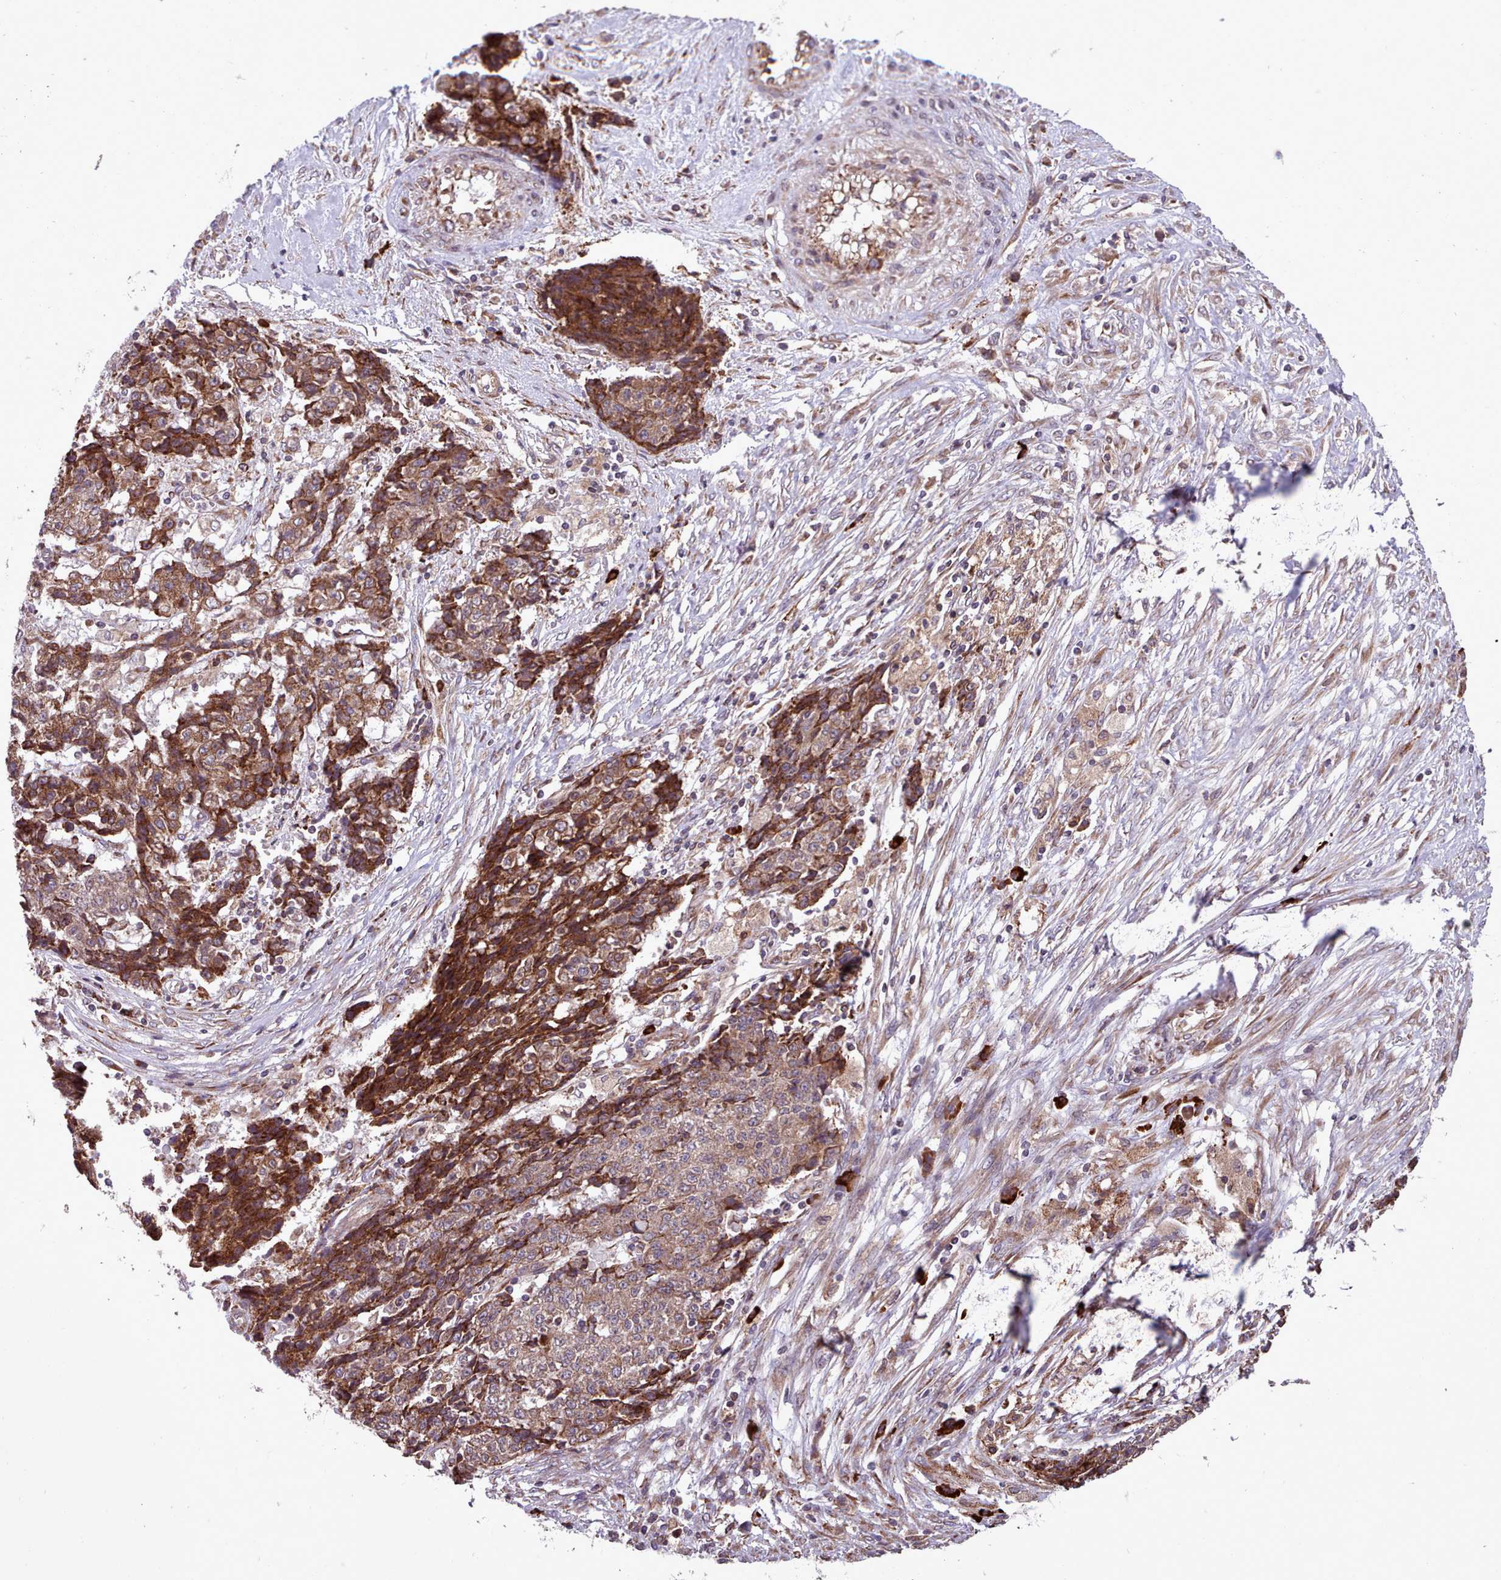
{"staining": {"intensity": "strong", "quantity": ">75%", "location": "cytoplasmic/membranous"}, "tissue": "ovarian cancer", "cell_type": "Tumor cells", "image_type": "cancer", "snomed": [{"axis": "morphology", "description": "Carcinoma, endometroid"}, {"axis": "topography", "description": "Ovary"}], "caption": "Immunohistochemistry (IHC) (DAB) staining of endometroid carcinoma (ovarian) reveals strong cytoplasmic/membranous protein positivity in approximately >75% of tumor cells.", "gene": "TTLL3", "patient": {"sex": "female", "age": 42}}